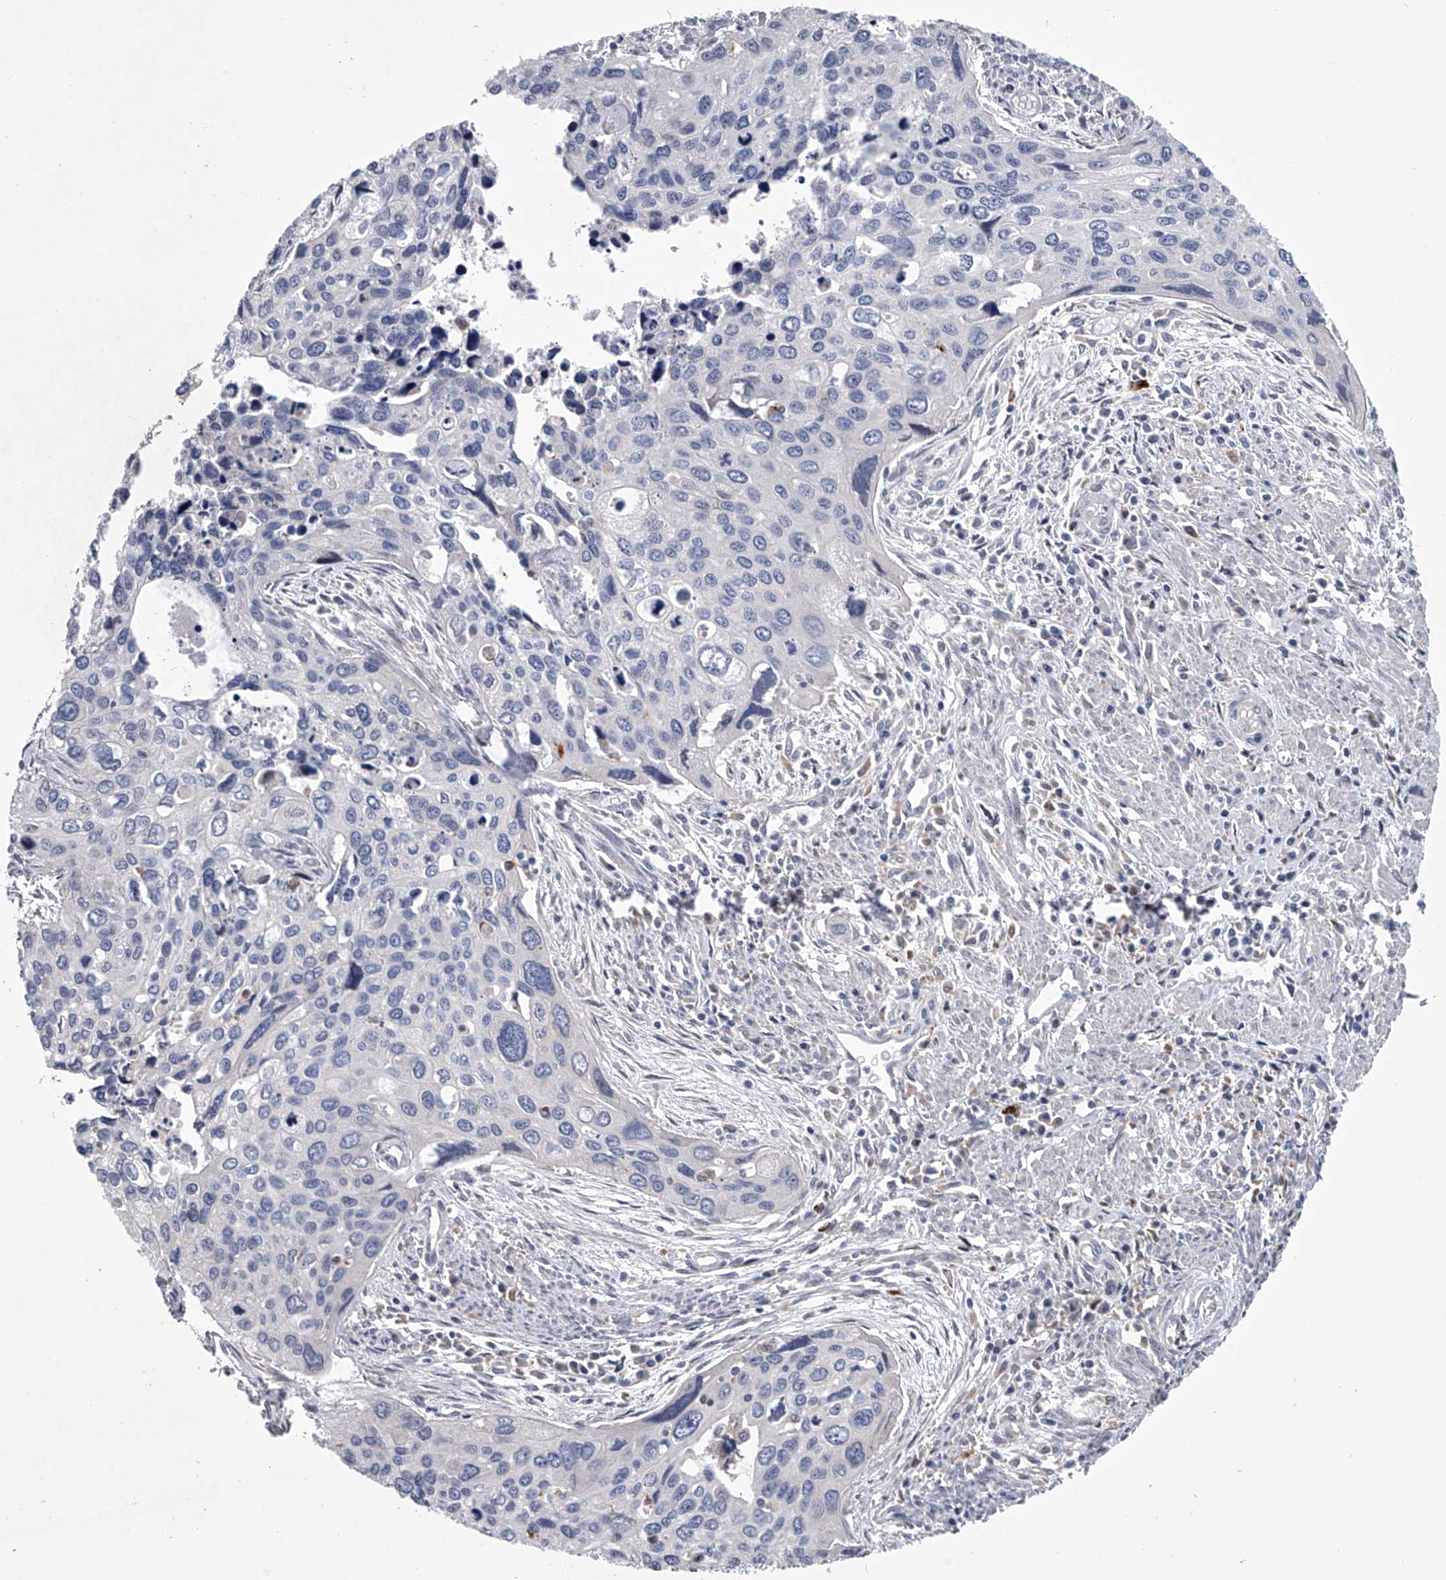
{"staining": {"intensity": "negative", "quantity": "none", "location": "none"}, "tissue": "cervical cancer", "cell_type": "Tumor cells", "image_type": "cancer", "snomed": [{"axis": "morphology", "description": "Squamous cell carcinoma, NOS"}, {"axis": "topography", "description": "Cervix"}], "caption": "An image of squamous cell carcinoma (cervical) stained for a protein displays no brown staining in tumor cells.", "gene": "TRIM8", "patient": {"sex": "female", "age": 55}}